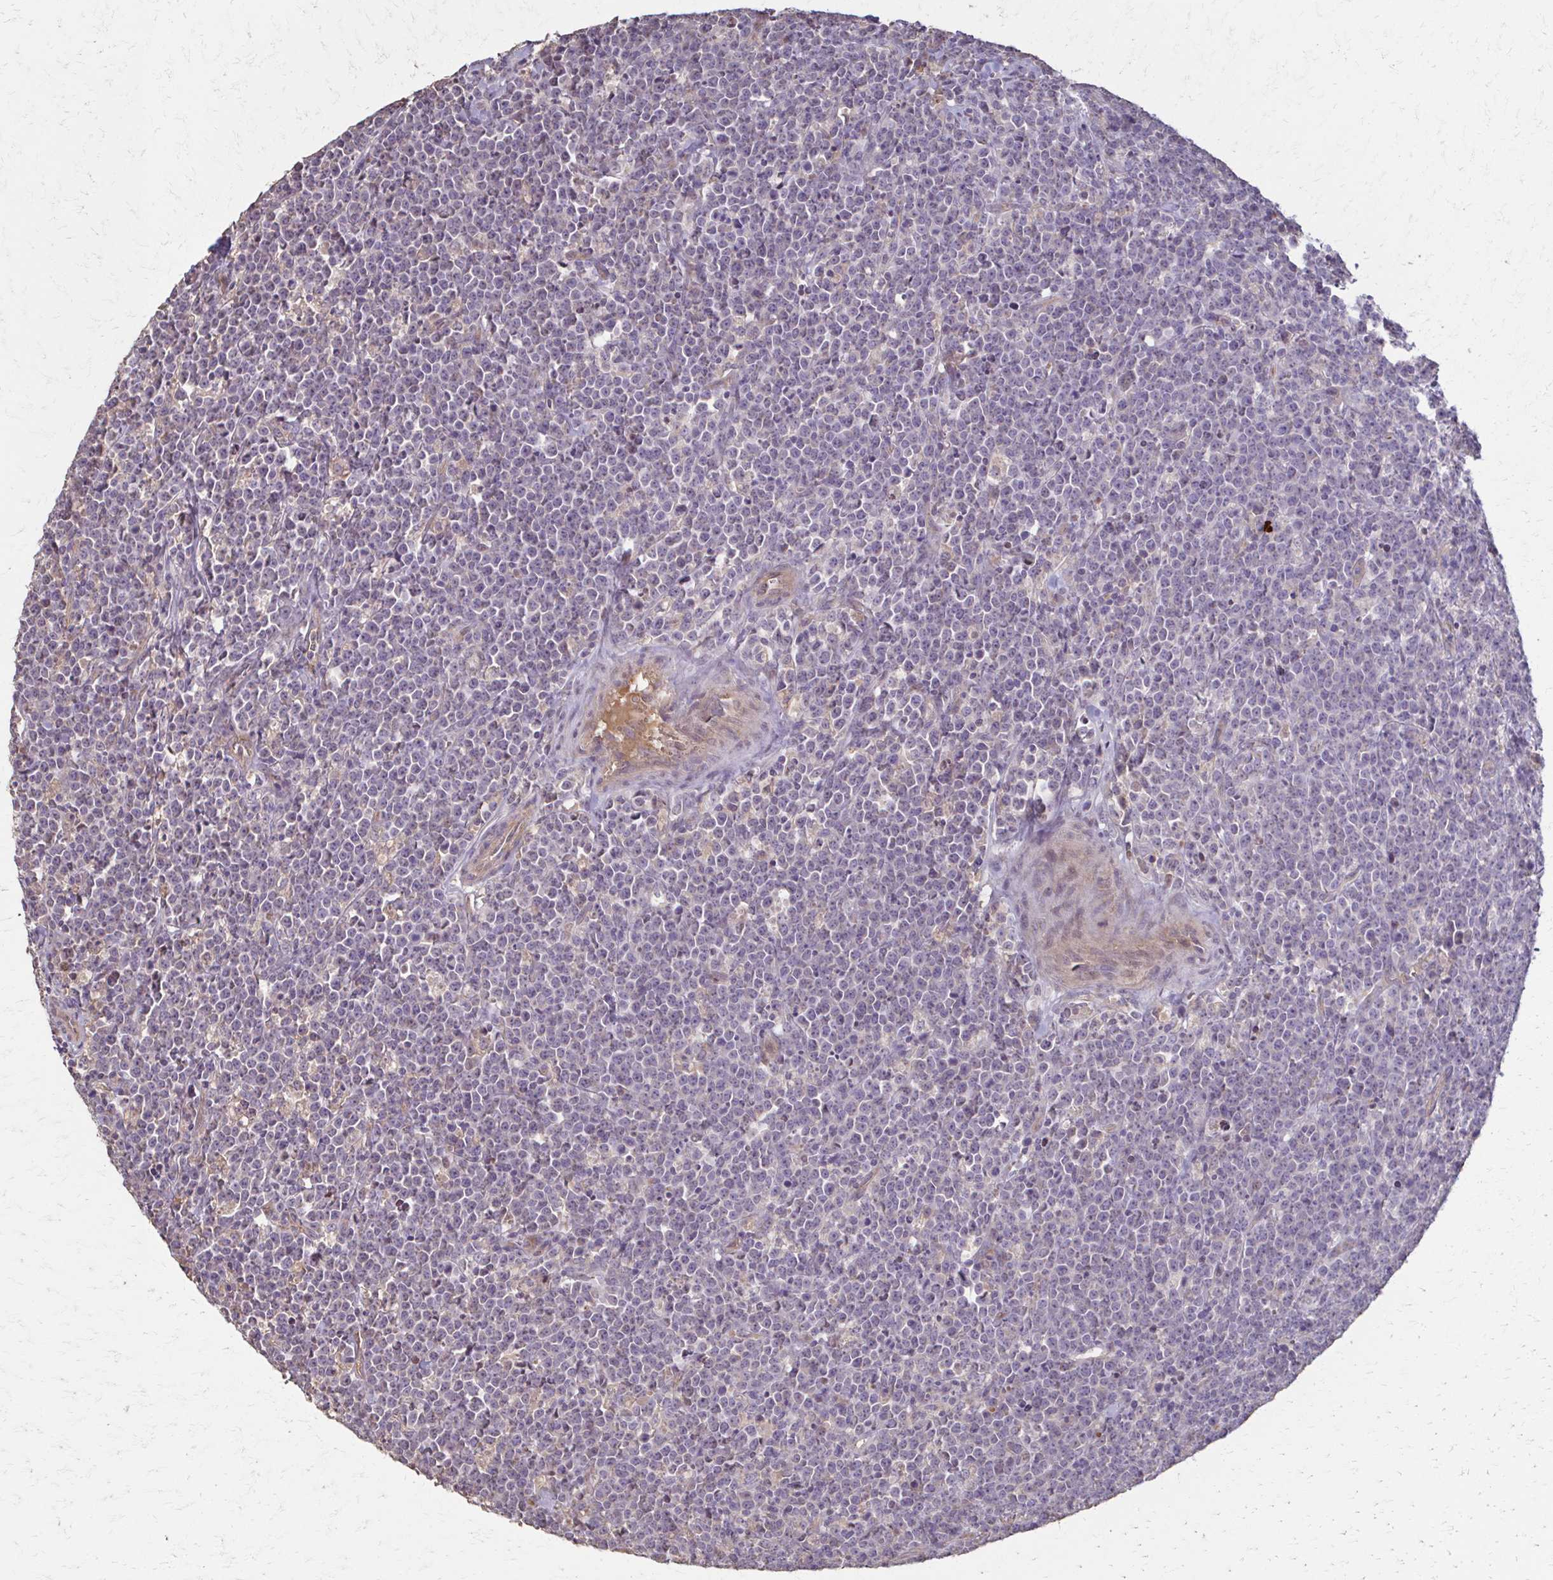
{"staining": {"intensity": "negative", "quantity": "none", "location": "none"}, "tissue": "lymphoma", "cell_type": "Tumor cells", "image_type": "cancer", "snomed": [{"axis": "morphology", "description": "Malignant lymphoma, non-Hodgkin's type, High grade"}, {"axis": "topography", "description": "Small intestine"}], "caption": "Tumor cells show no significant positivity in lymphoma.", "gene": "IL18BP", "patient": {"sex": "female", "age": 56}}